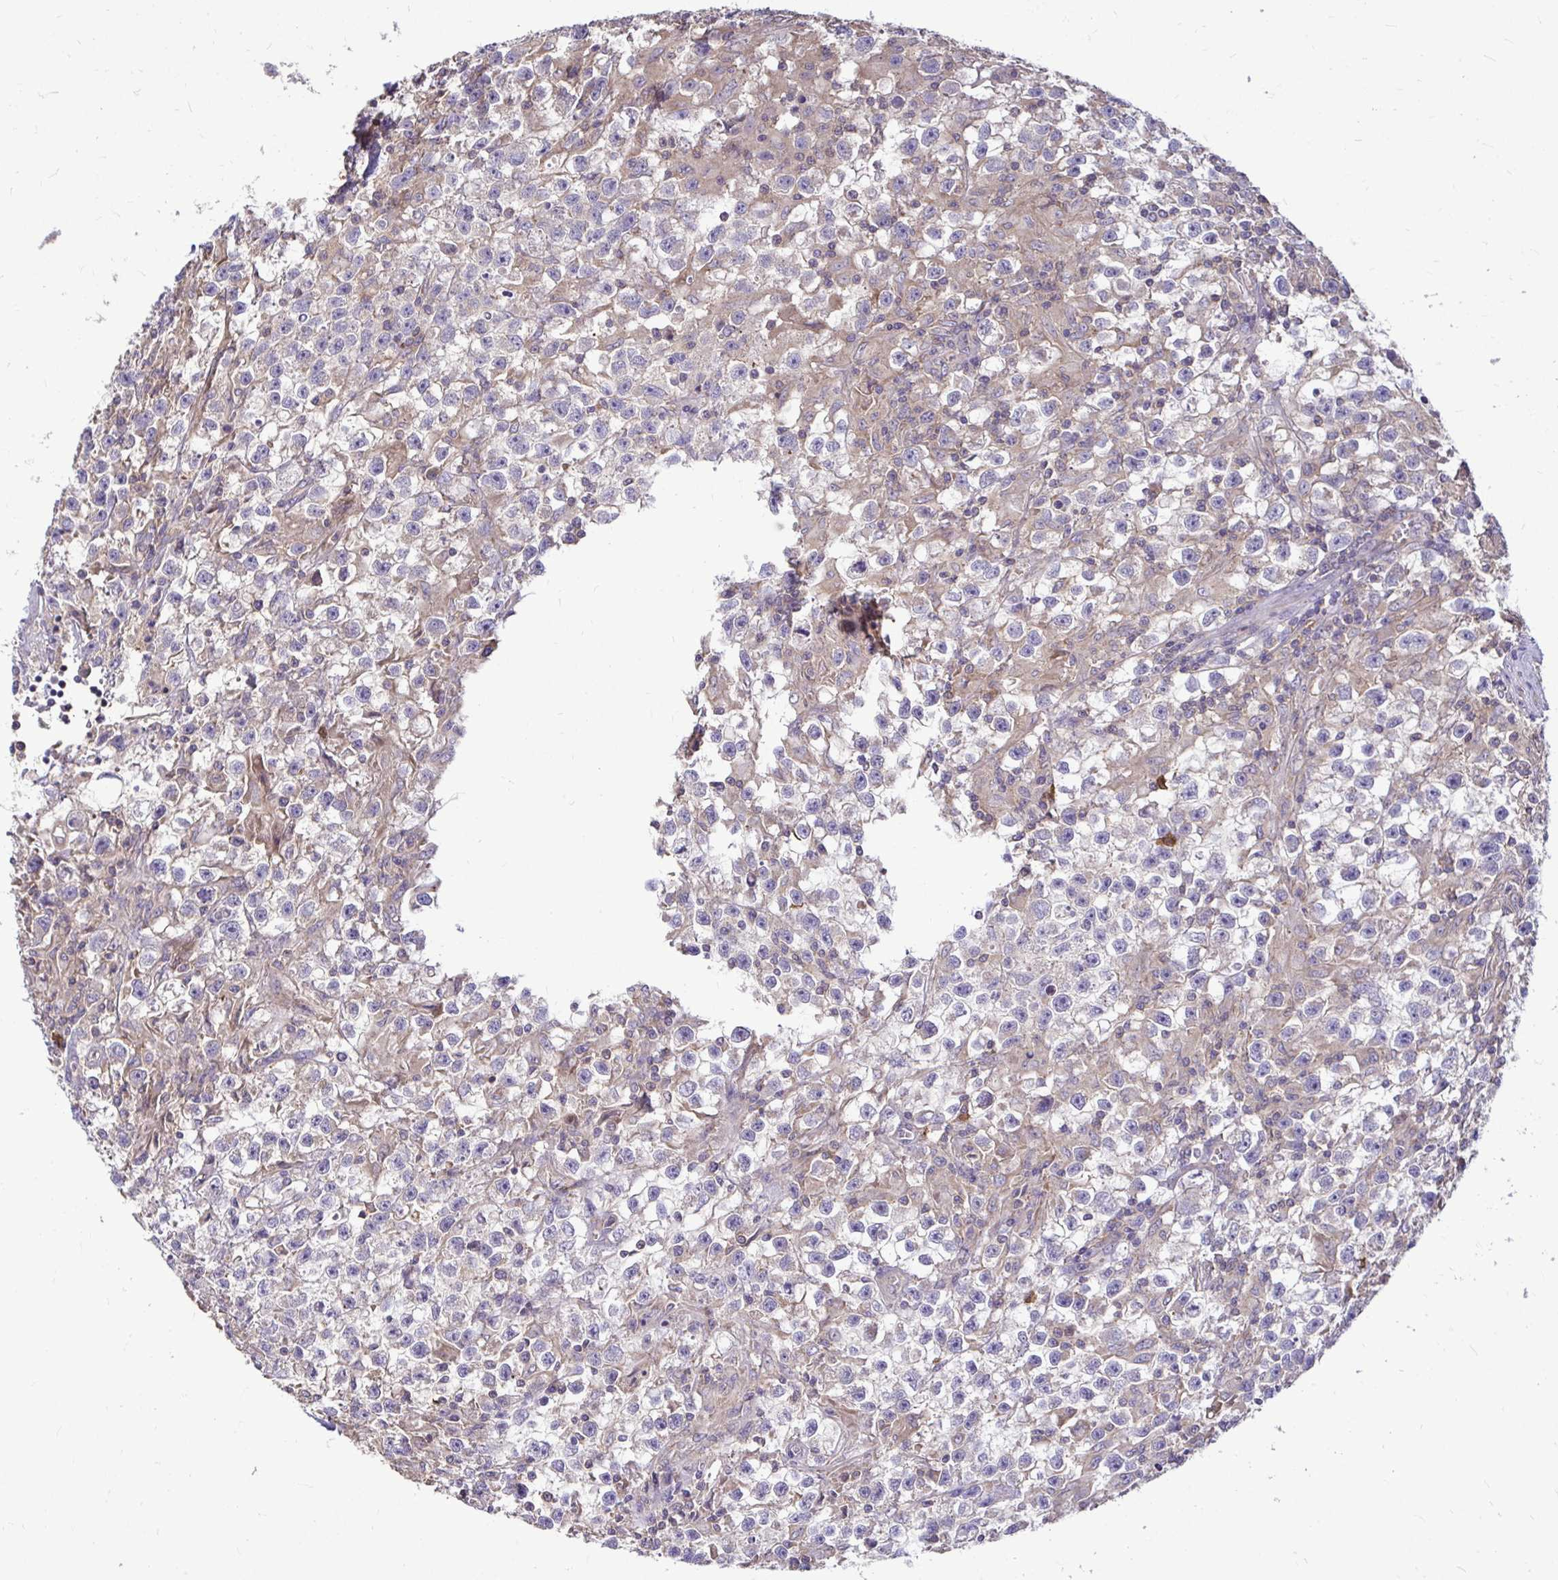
{"staining": {"intensity": "negative", "quantity": "none", "location": "none"}, "tissue": "testis cancer", "cell_type": "Tumor cells", "image_type": "cancer", "snomed": [{"axis": "morphology", "description": "Seminoma, NOS"}, {"axis": "topography", "description": "Testis"}], "caption": "This micrograph is of seminoma (testis) stained with immunohistochemistry to label a protein in brown with the nuclei are counter-stained blue. There is no positivity in tumor cells.", "gene": "FMR1", "patient": {"sex": "male", "age": 31}}